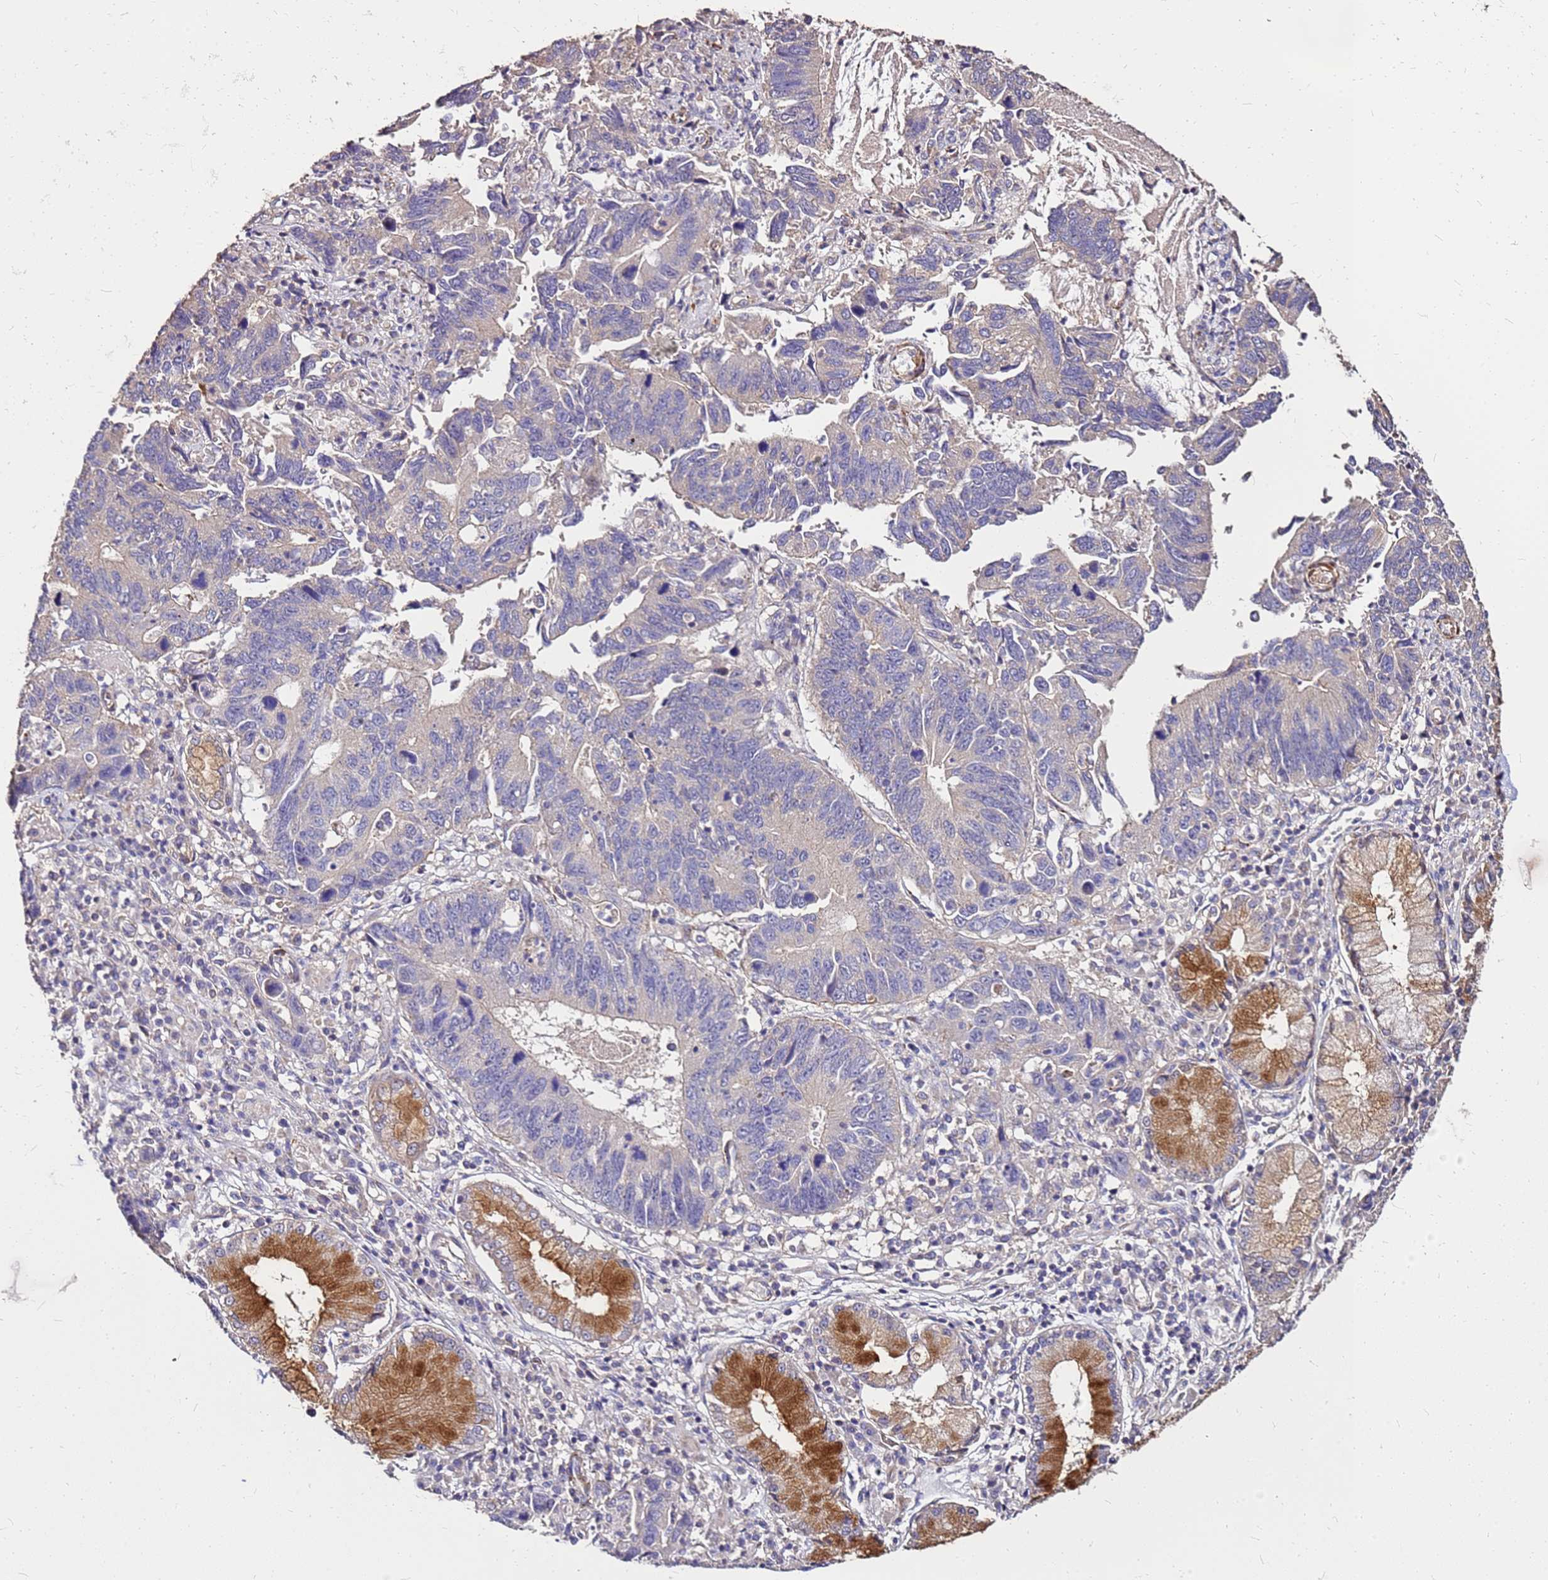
{"staining": {"intensity": "negative", "quantity": "none", "location": "none"}, "tissue": "stomach cancer", "cell_type": "Tumor cells", "image_type": "cancer", "snomed": [{"axis": "morphology", "description": "Adenocarcinoma, NOS"}, {"axis": "topography", "description": "Stomach"}], "caption": "Protein analysis of stomach cancer (adenocarcinoma) reveals no significant positivity in tumor cells.", "gene": "EXD3", "patient": {"sex": "male", "age": 59}}